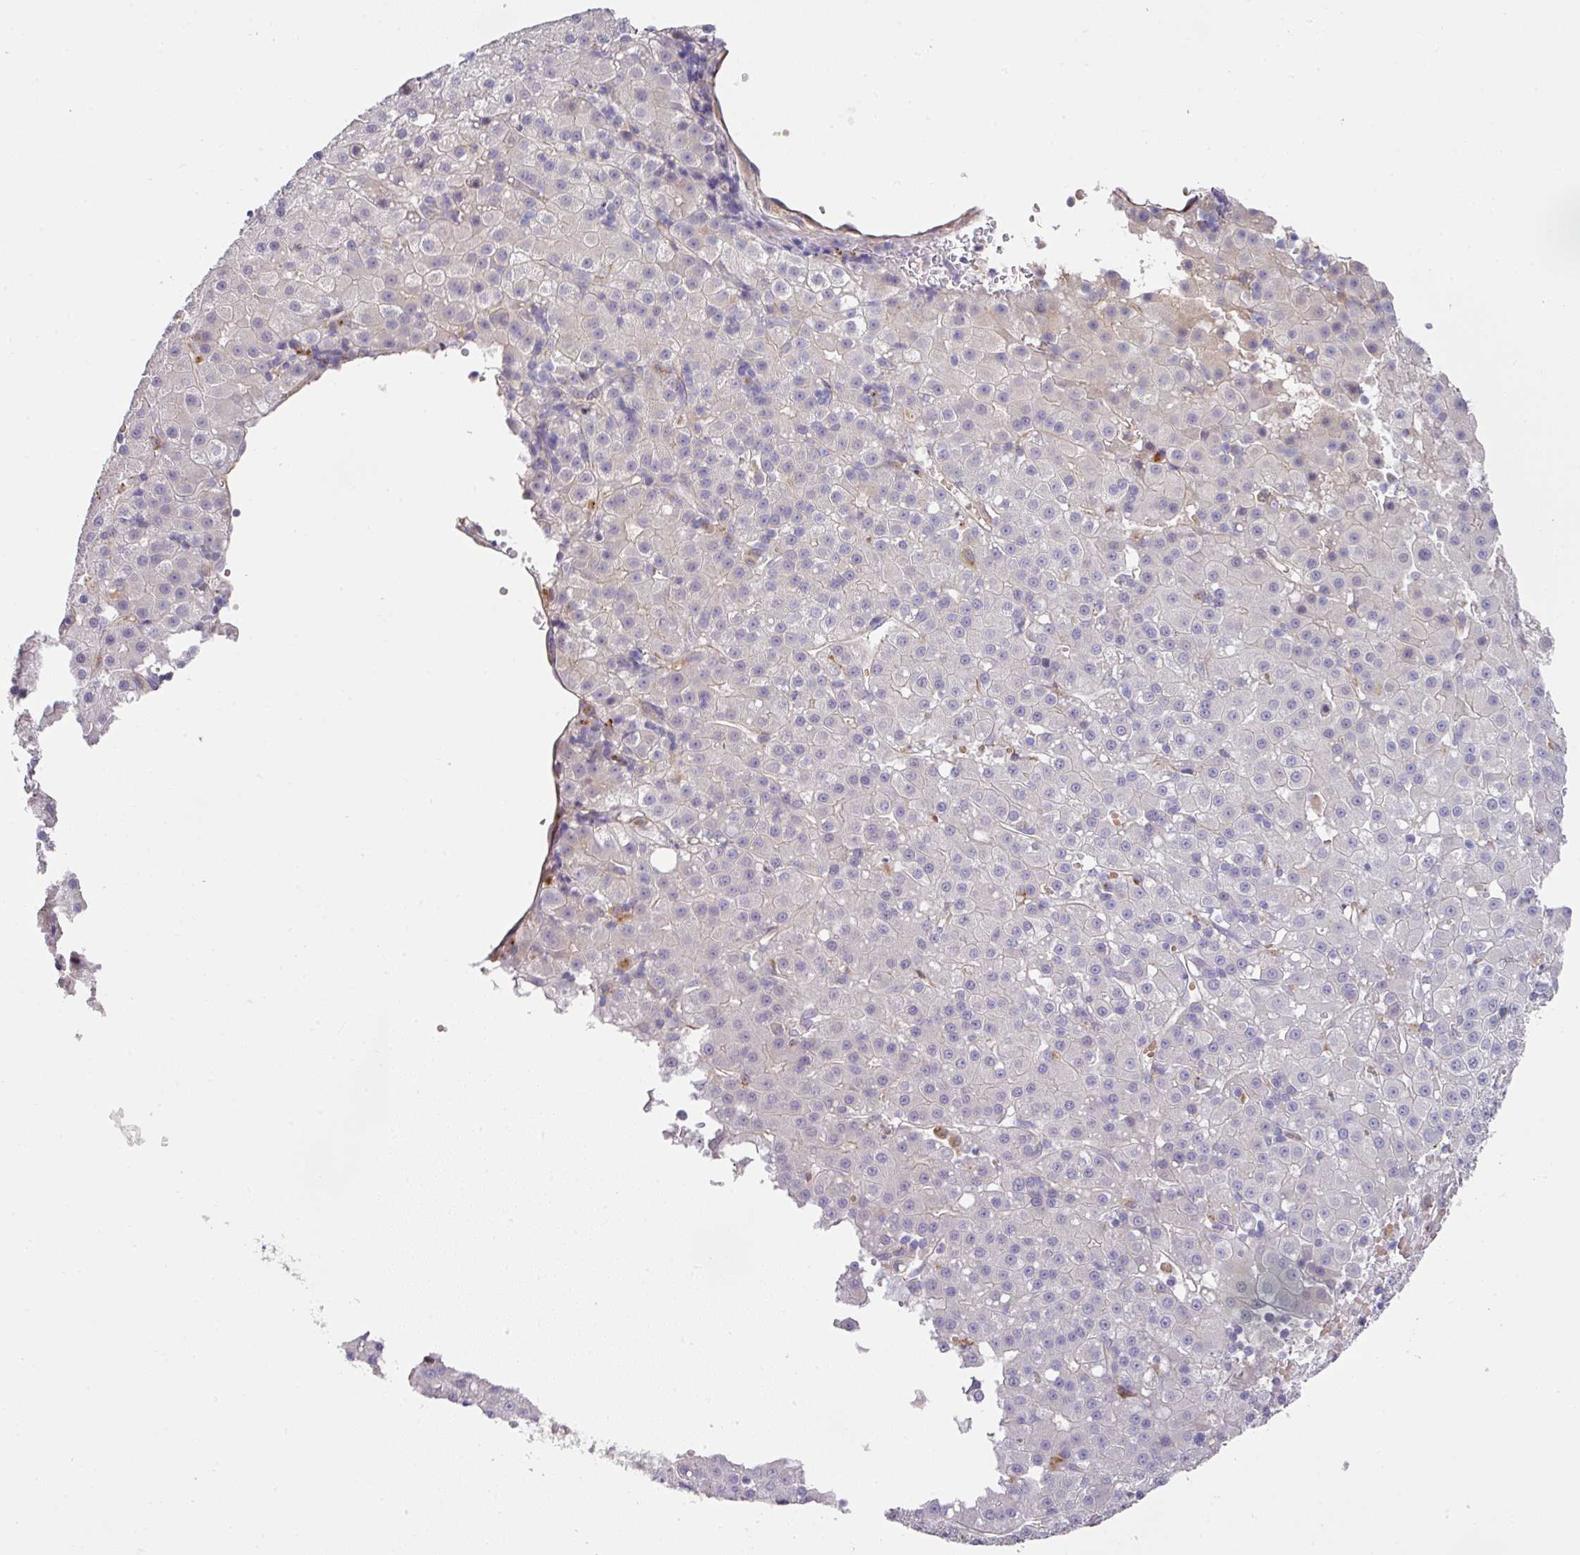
{"staining": {"intensity": "negative", "quantity": "none", "location": "none"}, "tissue": "liver cancer", "cell_type": "Tumor cells", "image_type": "cancer", "snomed": [{"axis": "morphology", "description": "Carcinoma, Hepatocellular, NOS"}, {"axis": "topography", "description": "Liver"}], "caption": "Immunohistochemistry (IHC) photomicrograph of neoplastic tissue: human hepatocellular carcinoma (liver) stained with DAB (3,3'-diaminobenzidine) exhibits no significant protein expression in tumor cells.", "gene": "TARM1", "patient": {"sex": "male", "age": 76}}